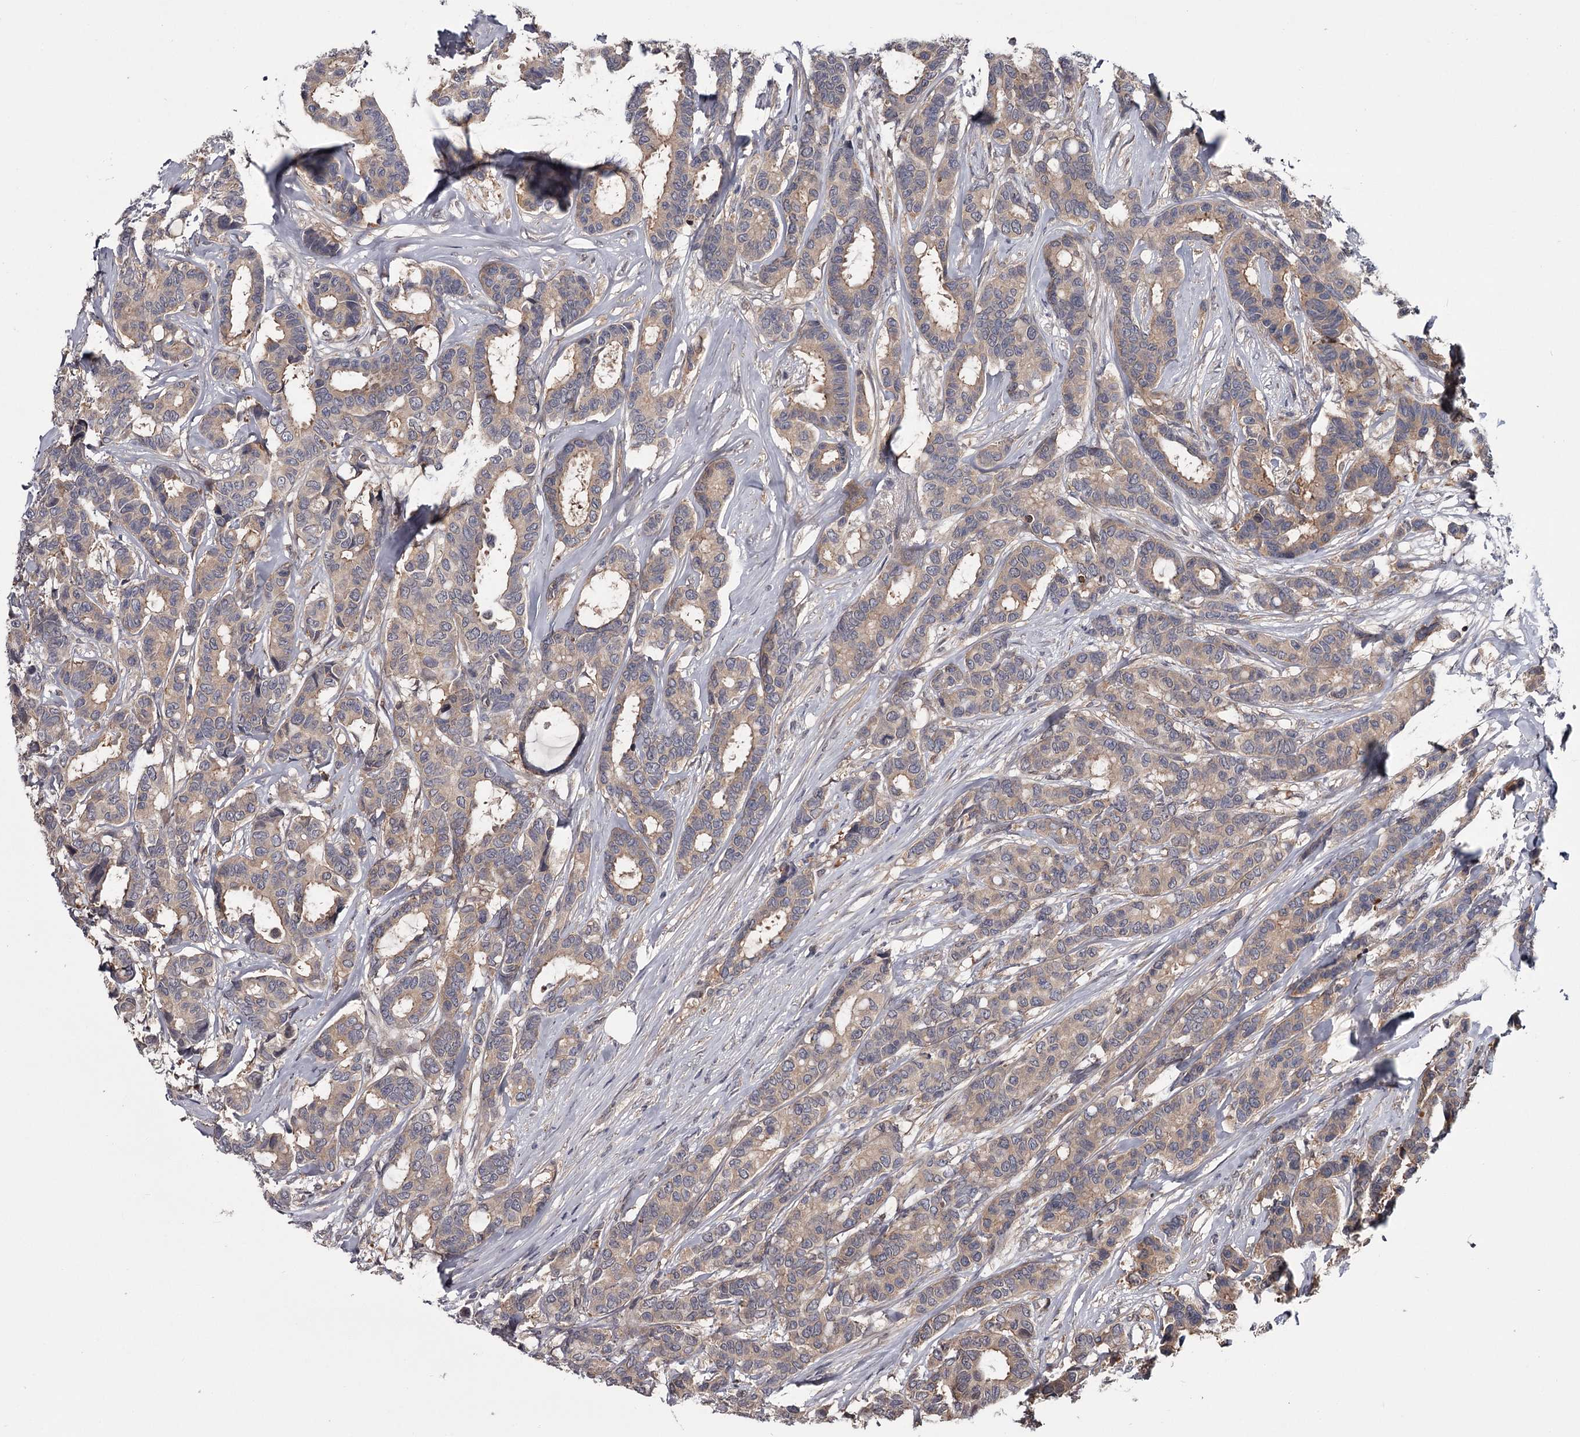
{"staining": {"intensity": "weak", "quantity": "25%-75%", "location": "cytoplasmic/membranous"}, "tissue": "breast cancer", "cell_type": "Tumor cells", "image_type": "cancer", "snomed": [{"axis": "morphology", "description": "Duct carcinoma"}, {"axis": "topography", "description": "Breast"}], "caption": "Breast cancer (infiltrating ductal carcinoma) stained with a protein marker reveals weak staining in tumor cells.", "gene": "DAO", "patient": {"sex": "female", "age": 87}}